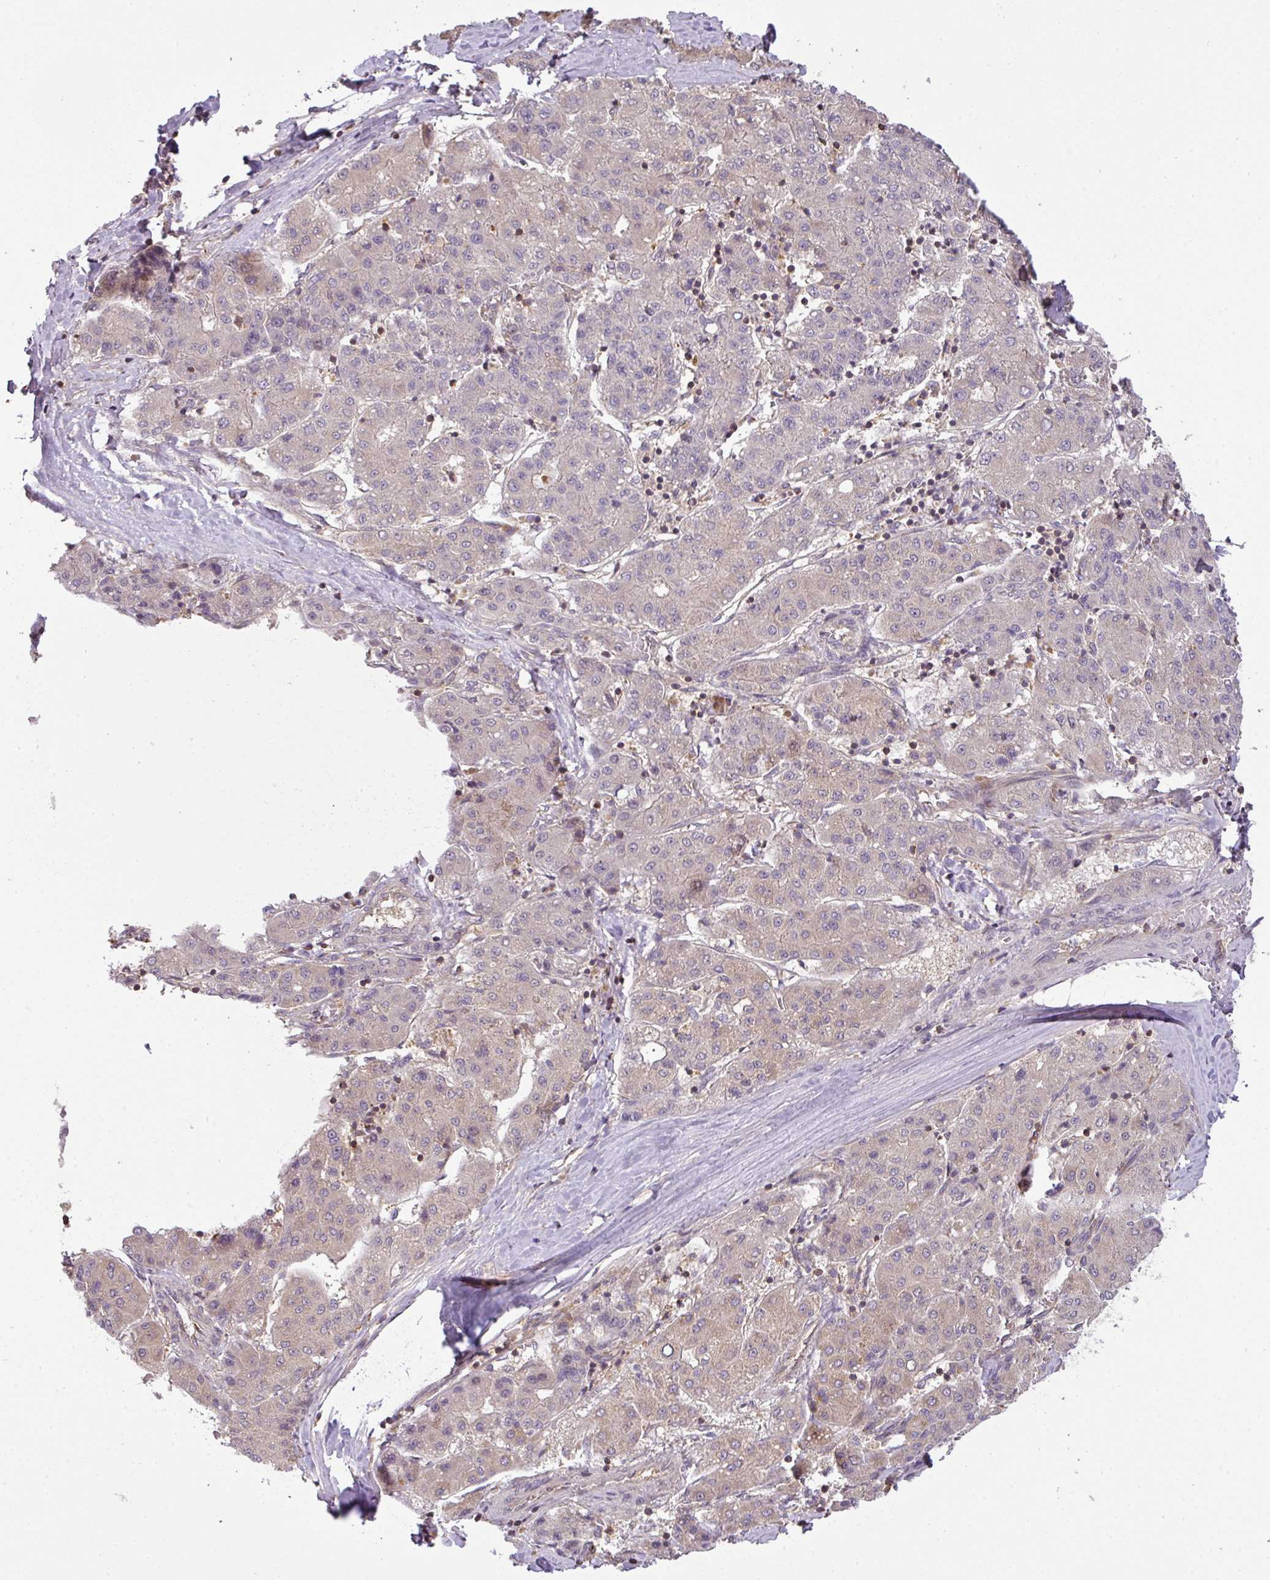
{"staining": {"intensity": "negative", "quantity": "none", "location": "none"}, "tissue": "liver cancer", "cell_type": "Tumor cells", "image_type": "cancer", "snomed": [{"axis": "morphology", "description": "Carcinoma, Hepatocellular, NOS"}, {"axis": "topography", "description": "Liver"}], "caption": "Histopathology image shows no significant protein expression in tumor cells of liver cancer. The staining is performed using DAB brown chromogen with nuclei counter-stained in using hematoxylin.", "gene": "TCL1B", "patient": {"sex": "male", "age": 65}}